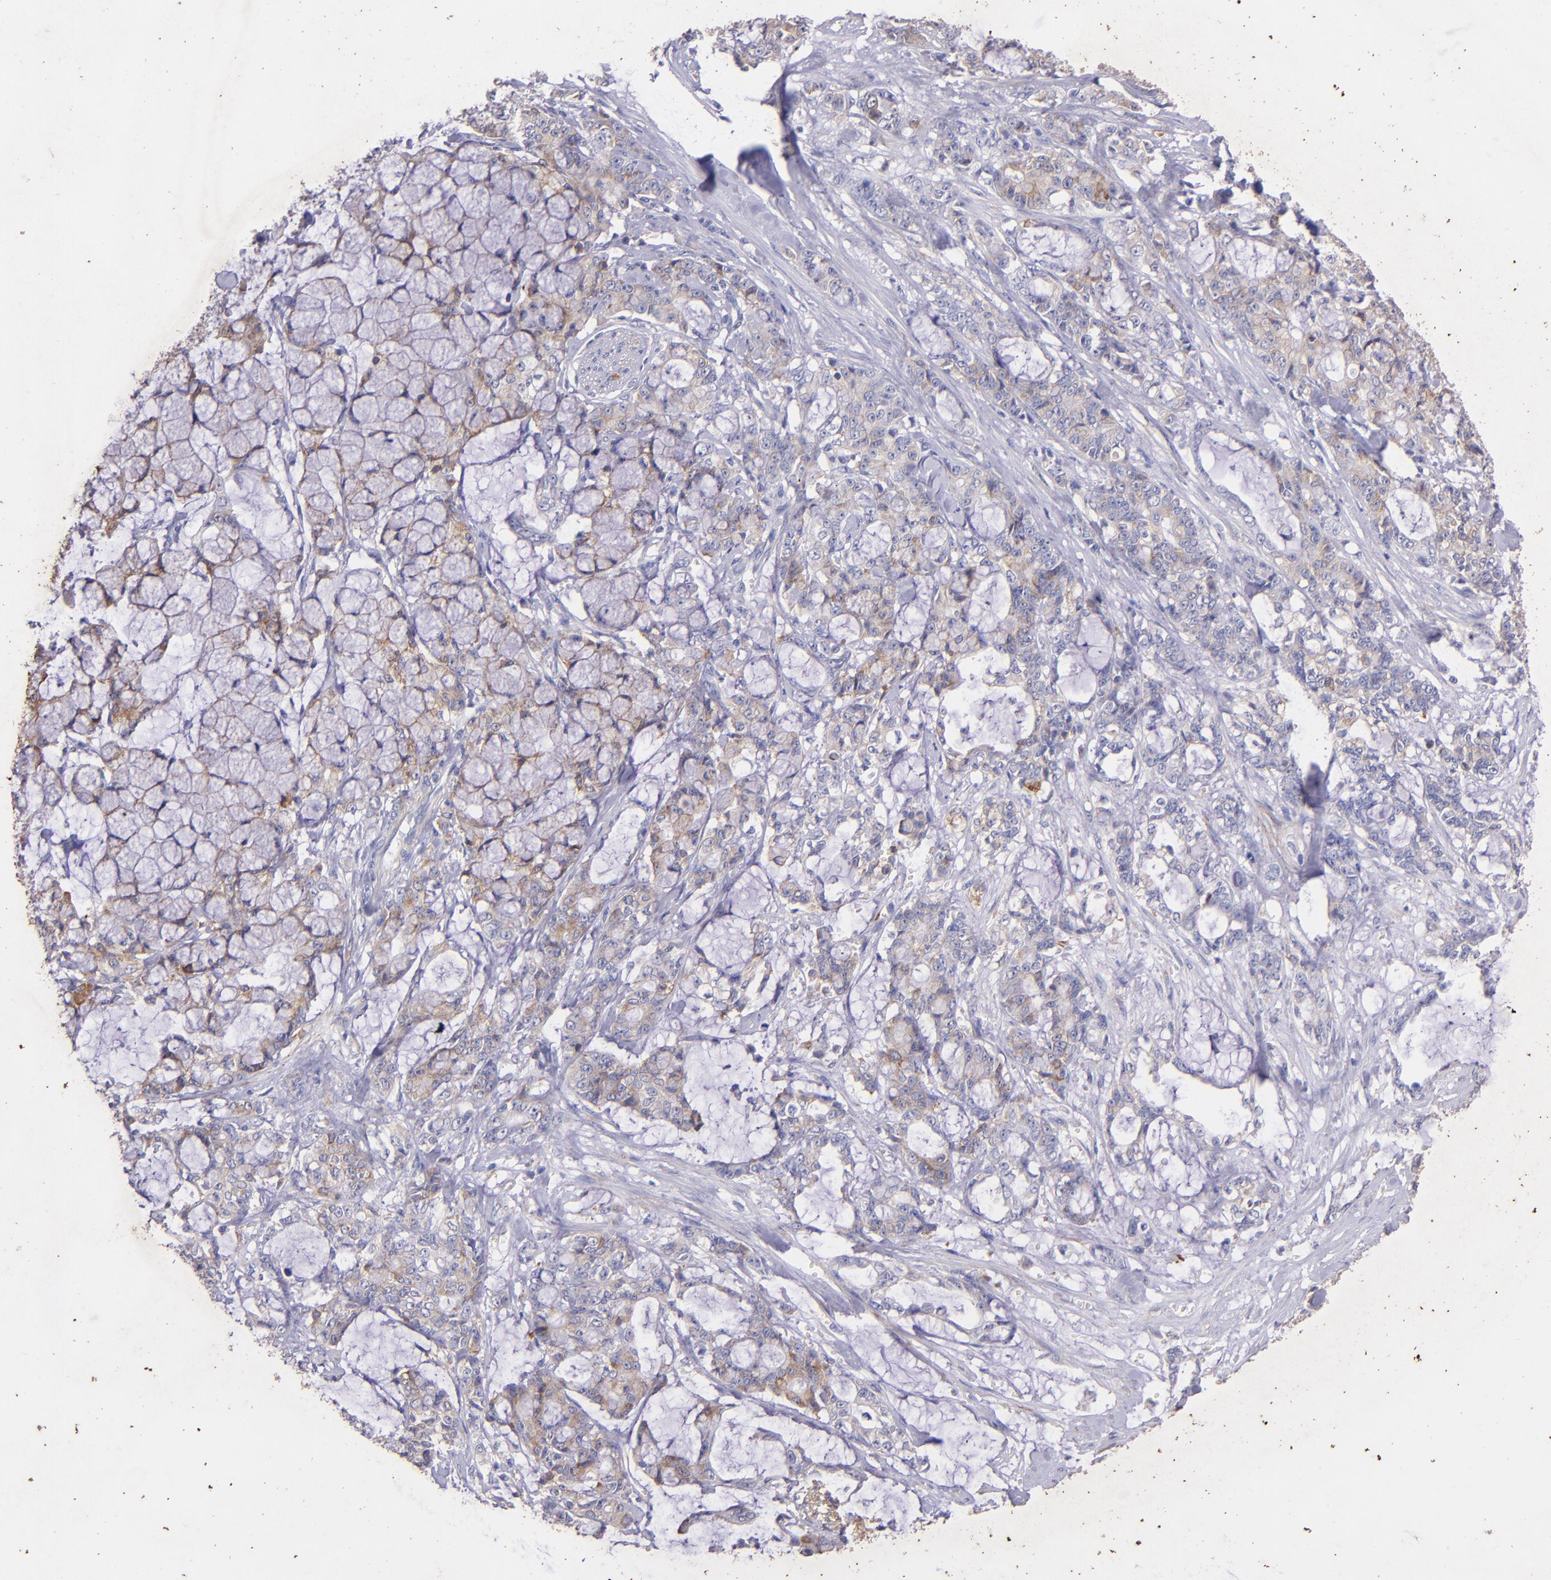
{"staining": {"intensity": "moderate", "quantity": ">75%", "location": "cytoplasmic/membranous"}, "tissue": "pancreatic cancer", "cell_type": "Tumor cells", "image_type": "cancer", "snomed": [{"axis": "morphology", "description": "Adenocarcinoma, NOS"}, {"axis": "topography", "description": "Pancreas"}], "caption": "Pancreatic cancer was stained to show a protein in brown. There is medium levels of moderate cytoplasmic/membranous expression in approximately >75% of tumor cells.", "gene": "RET", "patient": {"sex": "female", "age": 73}}